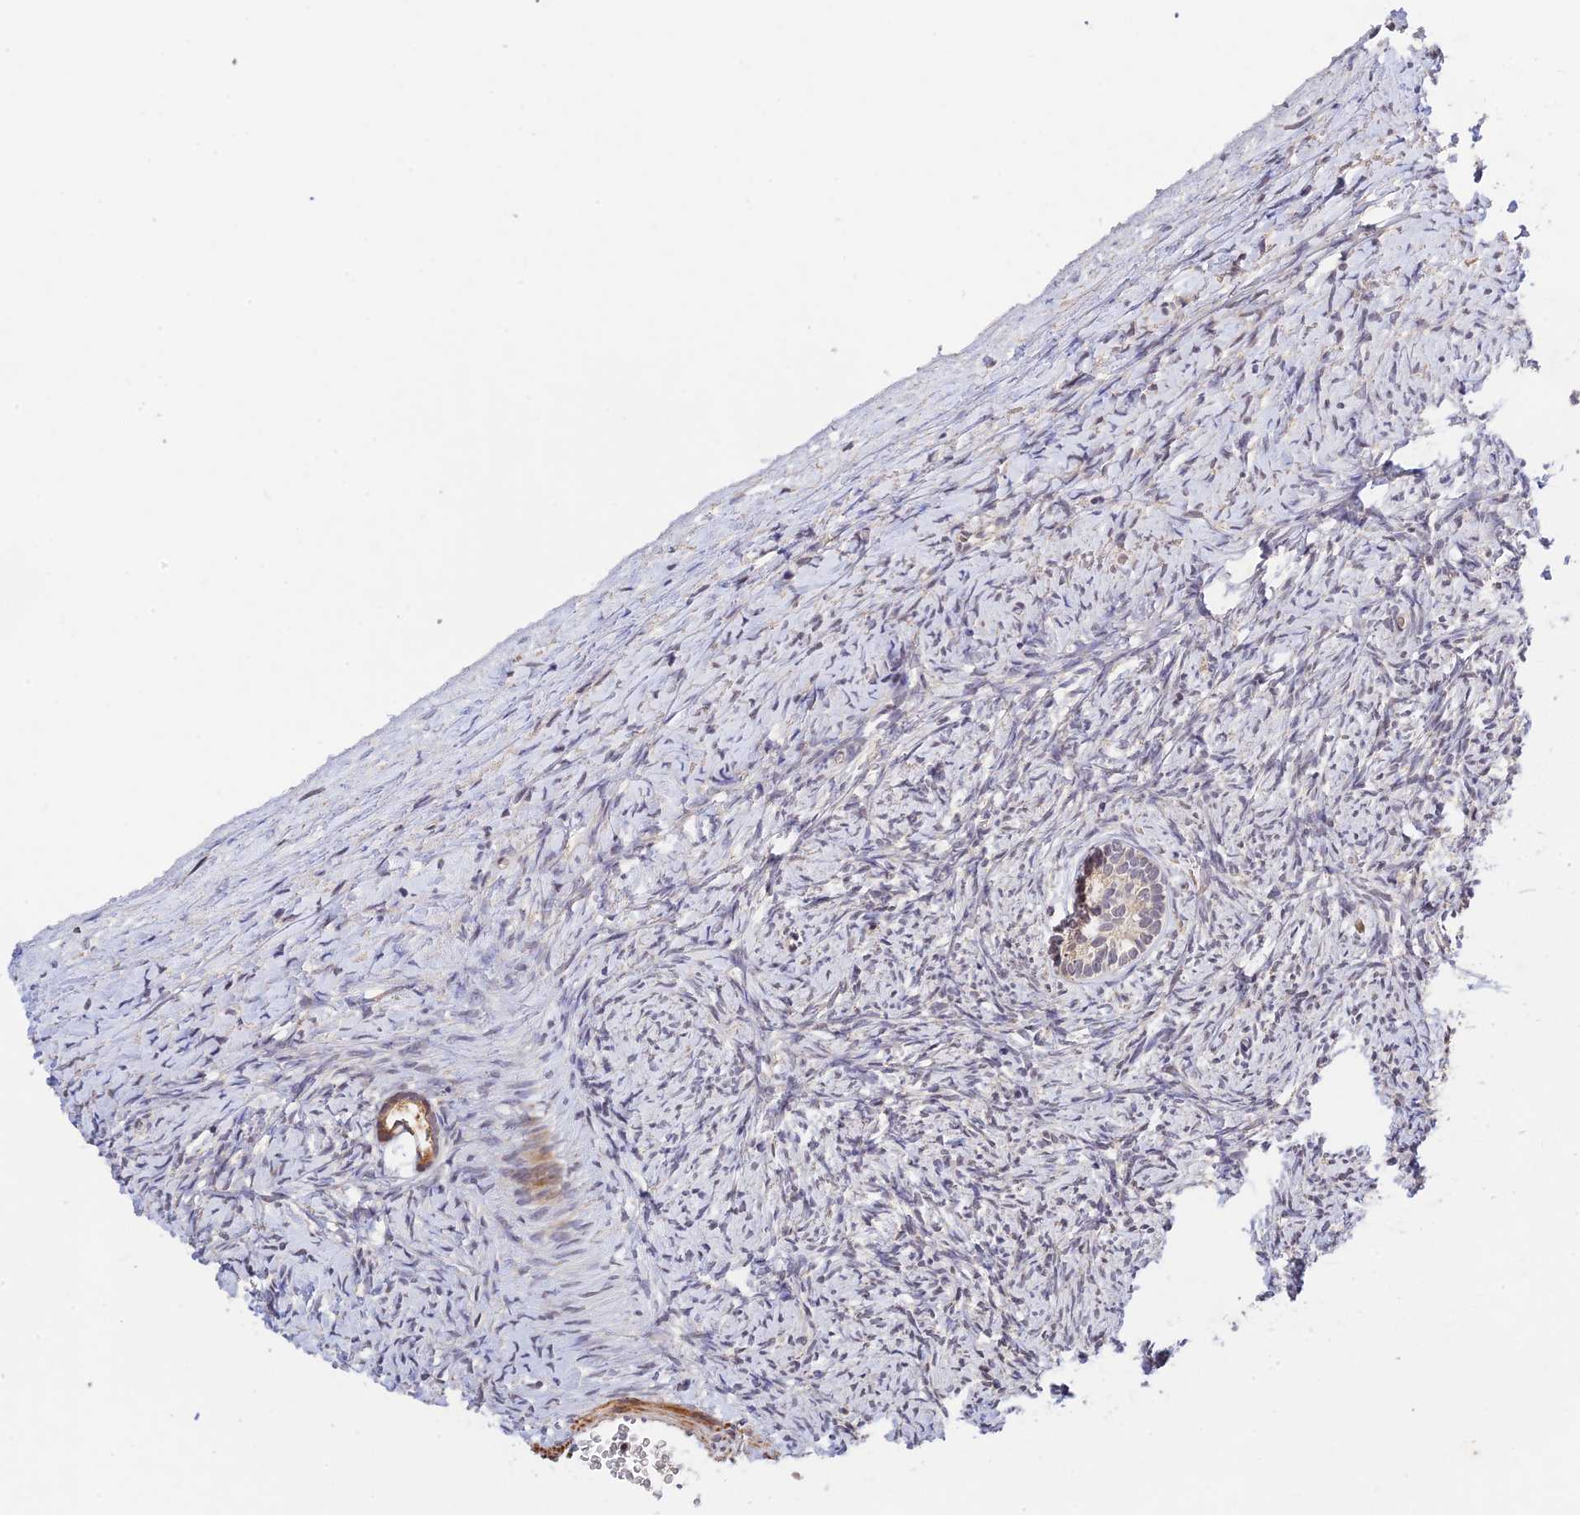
{"staining": {"intensity": "moderate", "quantity": ">75%", "location": "cytoplasmic/membranous"}, "tissue": "ovary", "cell_type": "Follicle cells", "image_type": "normal", "snomed": [{"axis": "morphology", "description": "Normal tissue, NOS"}, {"axis": "morphology", "description": "Developmental malformation"}, {"axis": "topography", "description": "Ovary"}], "caption": "Protein expression analysis of normal ovary shows moderate cytoplasmic/membranous expression in about >75% of follicle cells. The protein of interest is shown in brown color, while the nuclei are stained blue.", "gene": "CWH43", "patient": {"sex": "female", "age": 39}}